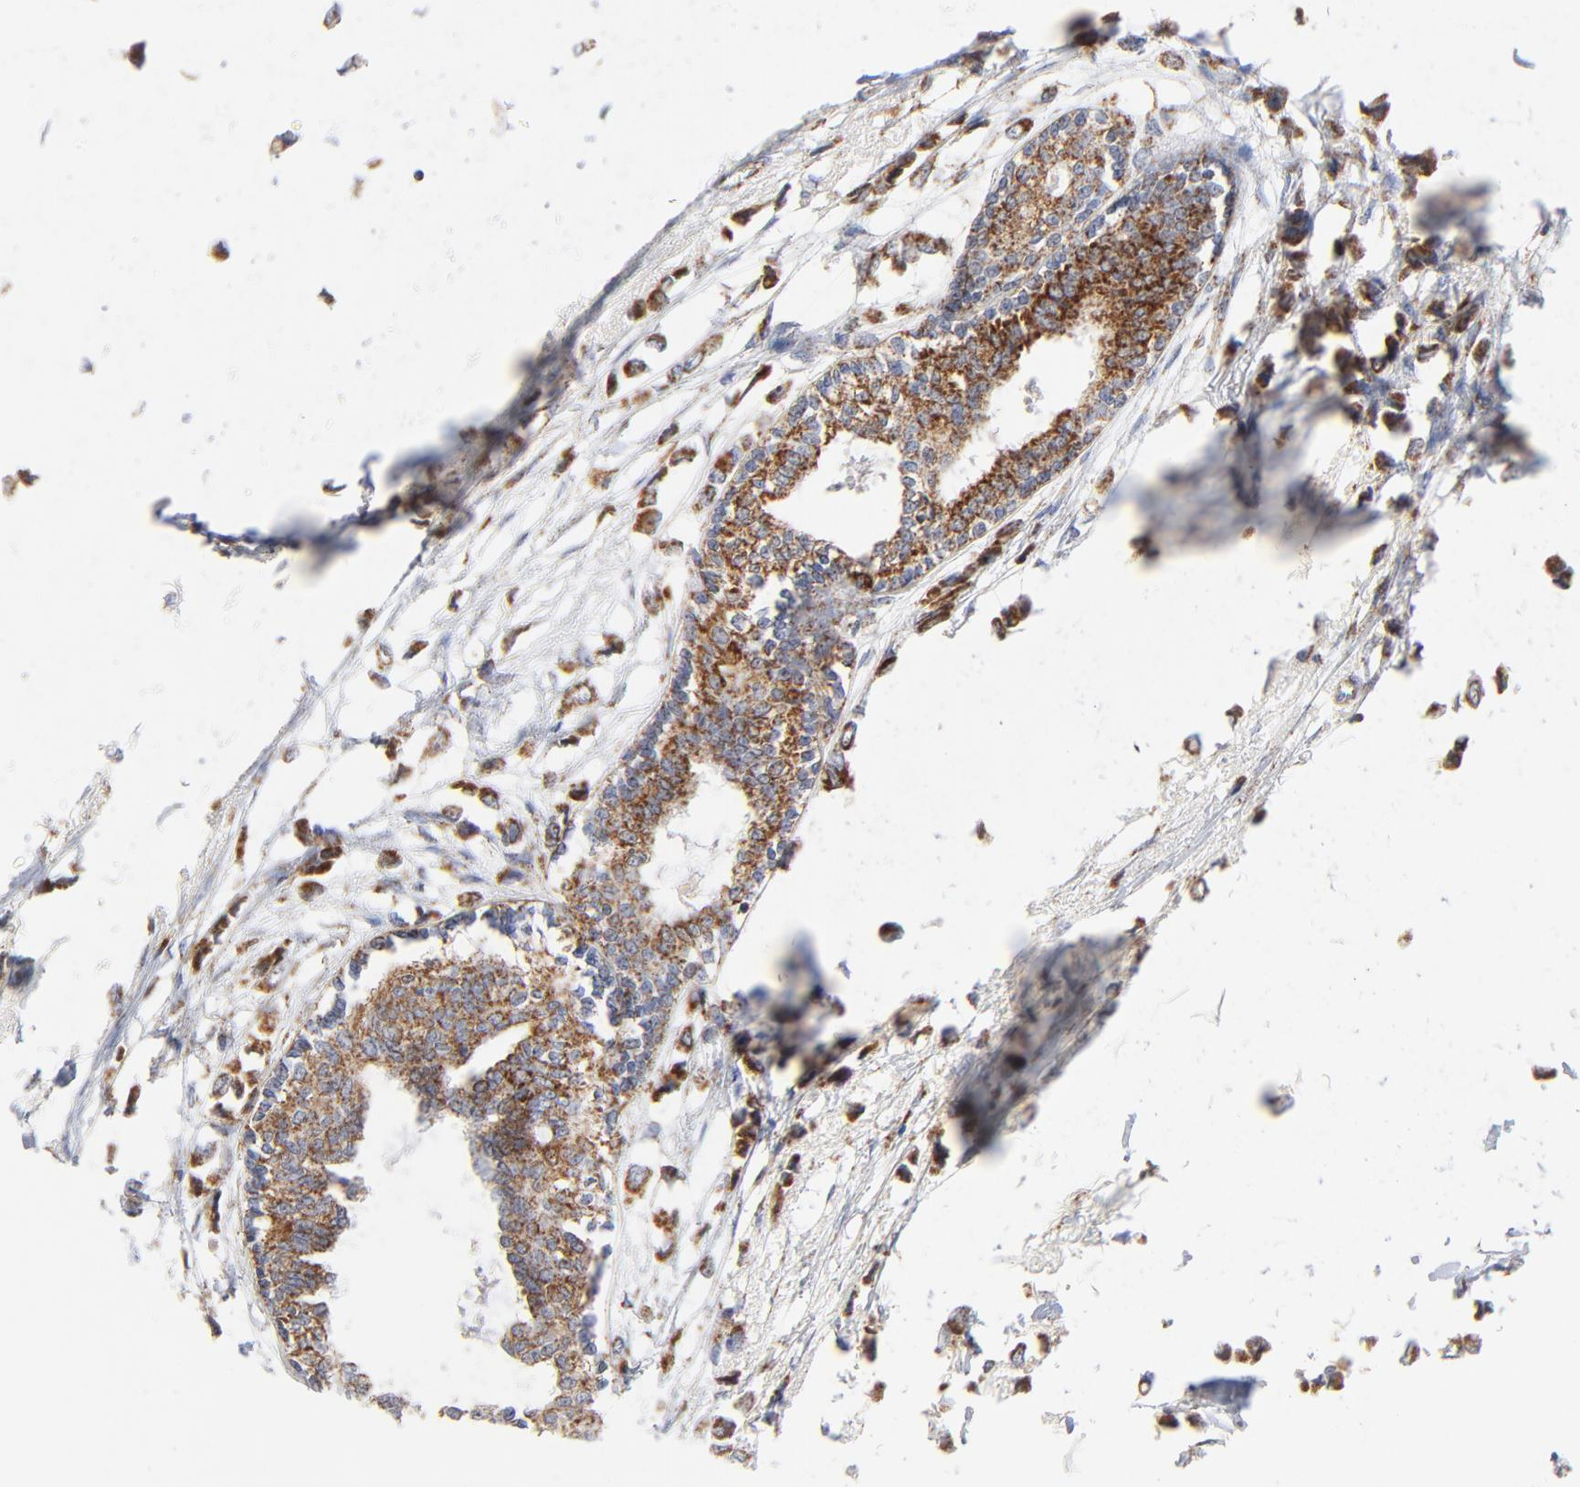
{"staining": {"intensity": "strong", "quantity": ">75%", "location": "cytoplasmic/membranous"}, "tissue": "breast cancer", "cell_type": "Tumor cells", "image_type": "cancer", "snomed": [{"axis": "morphology", "description": "Lobular carcinoma"}, {"axis": "topography", "description": "Breast"}], "caption": "Tumor cells reveal strong cytoplasmic/membranous staining in approximately >75% of cells in breast cancer (lobular carcinoma).", "gene": "DIABLO", "patient": {"sex": "female", "age": 51}}